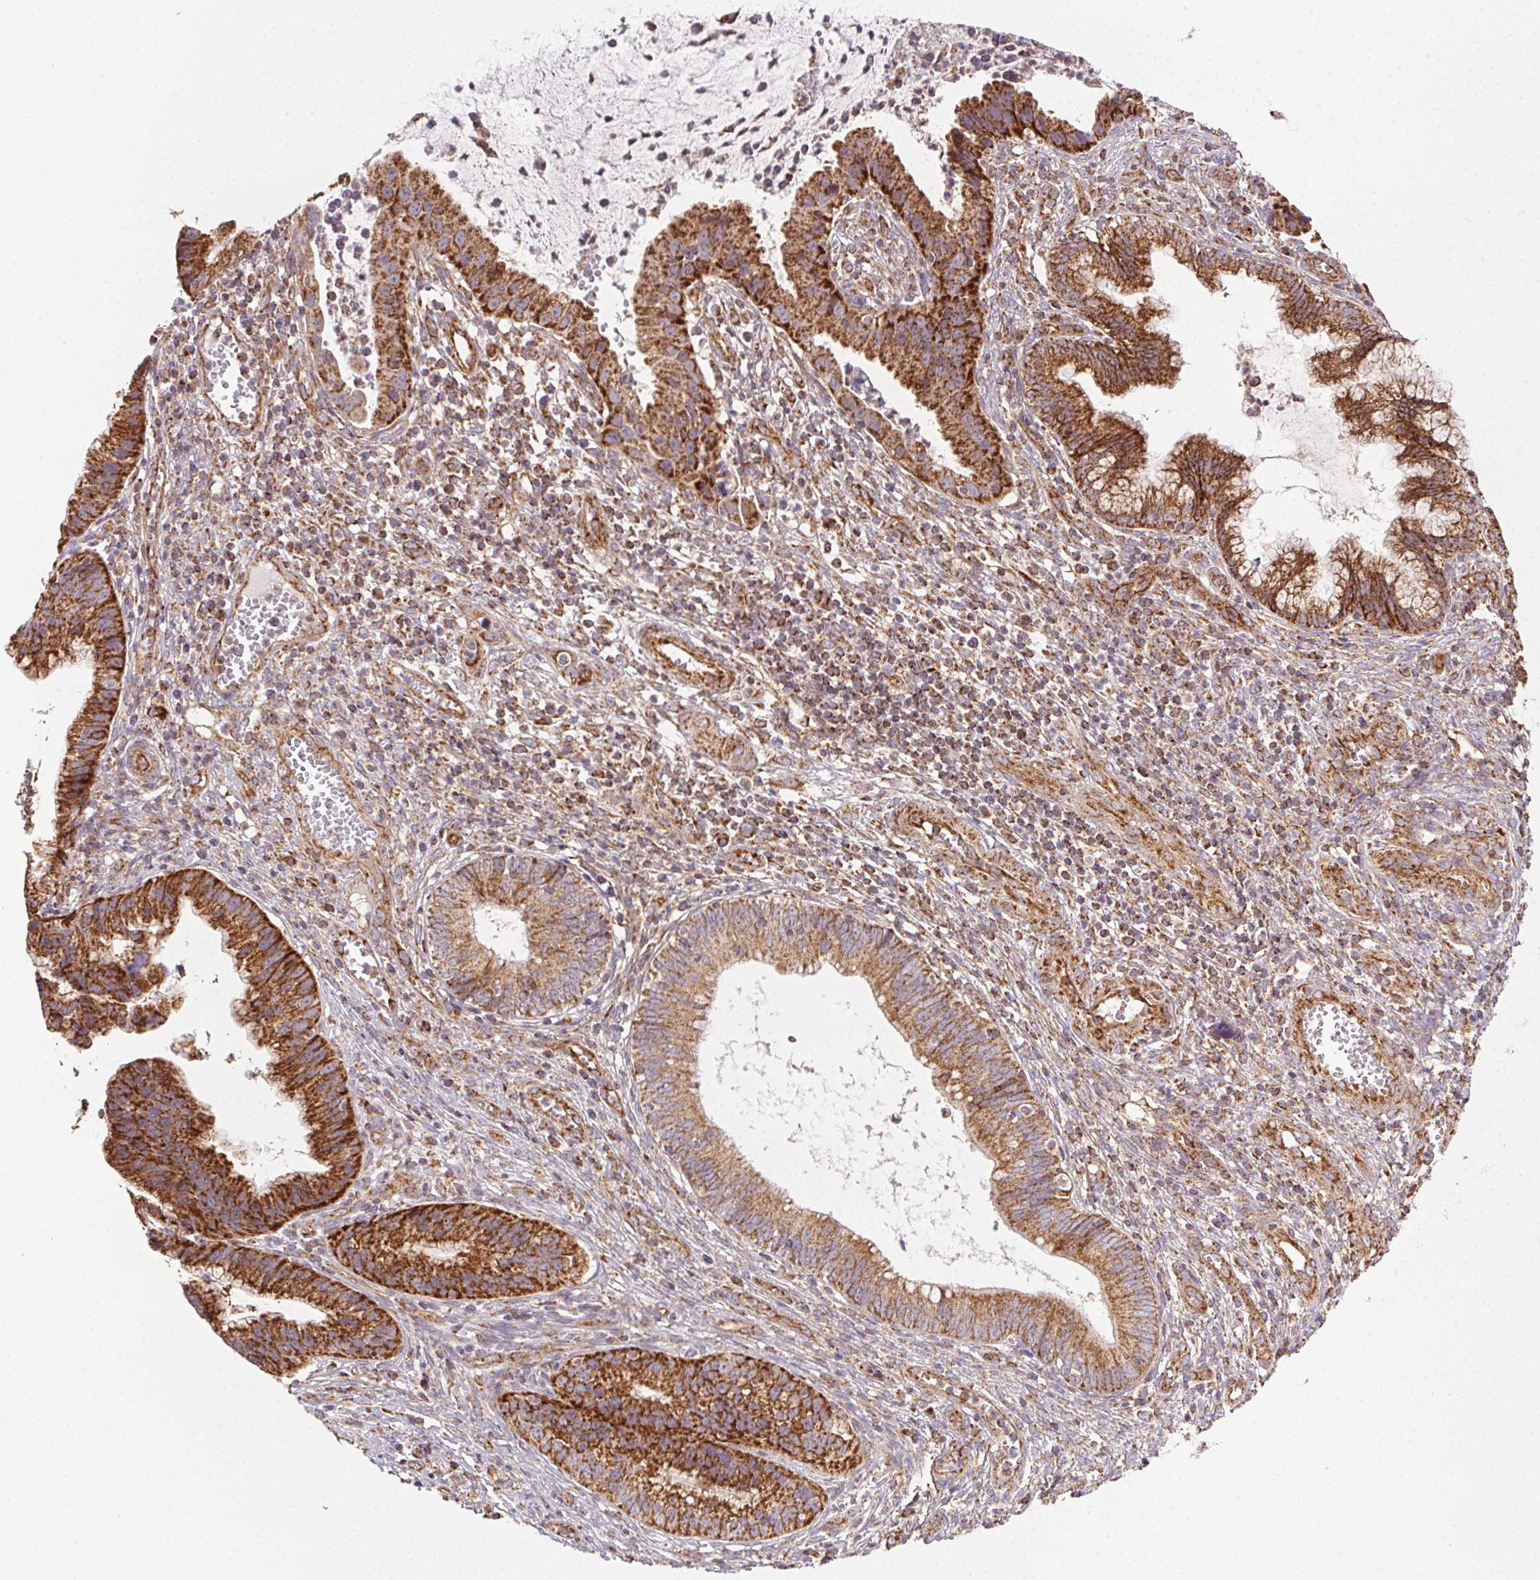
{"staining": {"intensity": "strong", "quantity": ">75%", "location": "cytoplasmic/membranous"}, "tissue": "cervical cancer", "cell_type": "Tumor cells", "image_type": "cancer", "snomed": [{"axis": "morphology", "description": "Adenocarcinoma, NOS"}, {"axis": "topography", "description": "Cervix"}], "caption": "The photomicrograph exhibits a brown stain indicating the presence of a protein in the cytoplasmic/membranous of tumor cells in cervical cancer (adenocarcinoma). (DAB IHC with brightfield microscopy, high magnification).", "gene": "CLPB", "patient": {"sex": "female", "age": 34}}